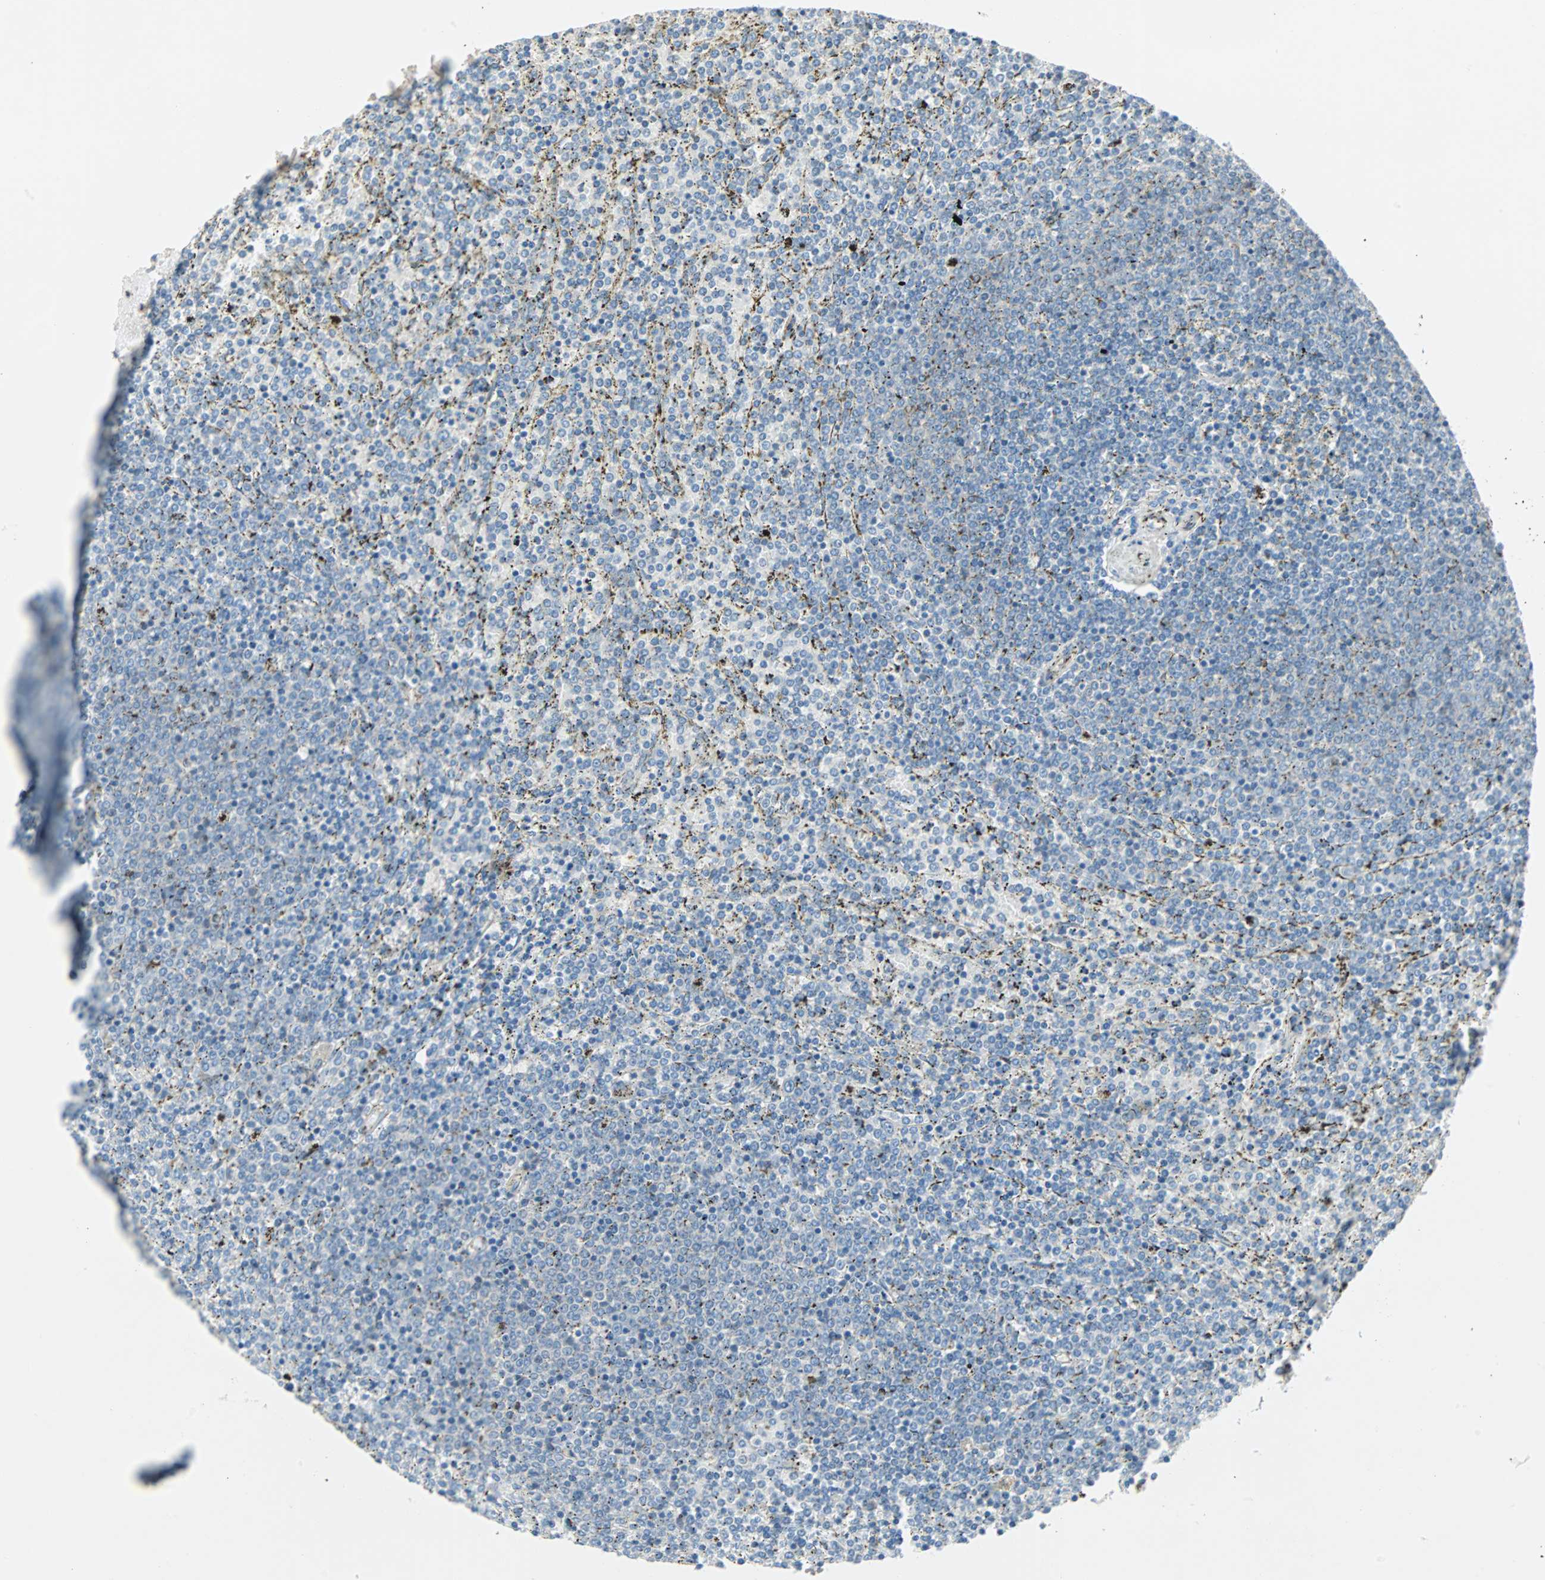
{"staining": {"intensity": "negative", "quantity": "none", "location": "none"}, "tissue": "lymphoma", "cell_type": "Tumor cells", "image_type": "cancer", "snomed": [{"axis": "morphology", "description": "Malignant lymphoma, non-Hodgkin's type, Low grade"}, {"axis": "topography", "description": "Spleen"}], "caption": "This histopathology image is of low-grade malignant lymphoma, non-Hodgkin's type stained with immunohistochemistry to label a protein in brown with the nuclei are counter-stained blue. There is no expression in tumor cells.", "gene": "CAND2", "patient": {"sex": "female", "age": 77}}